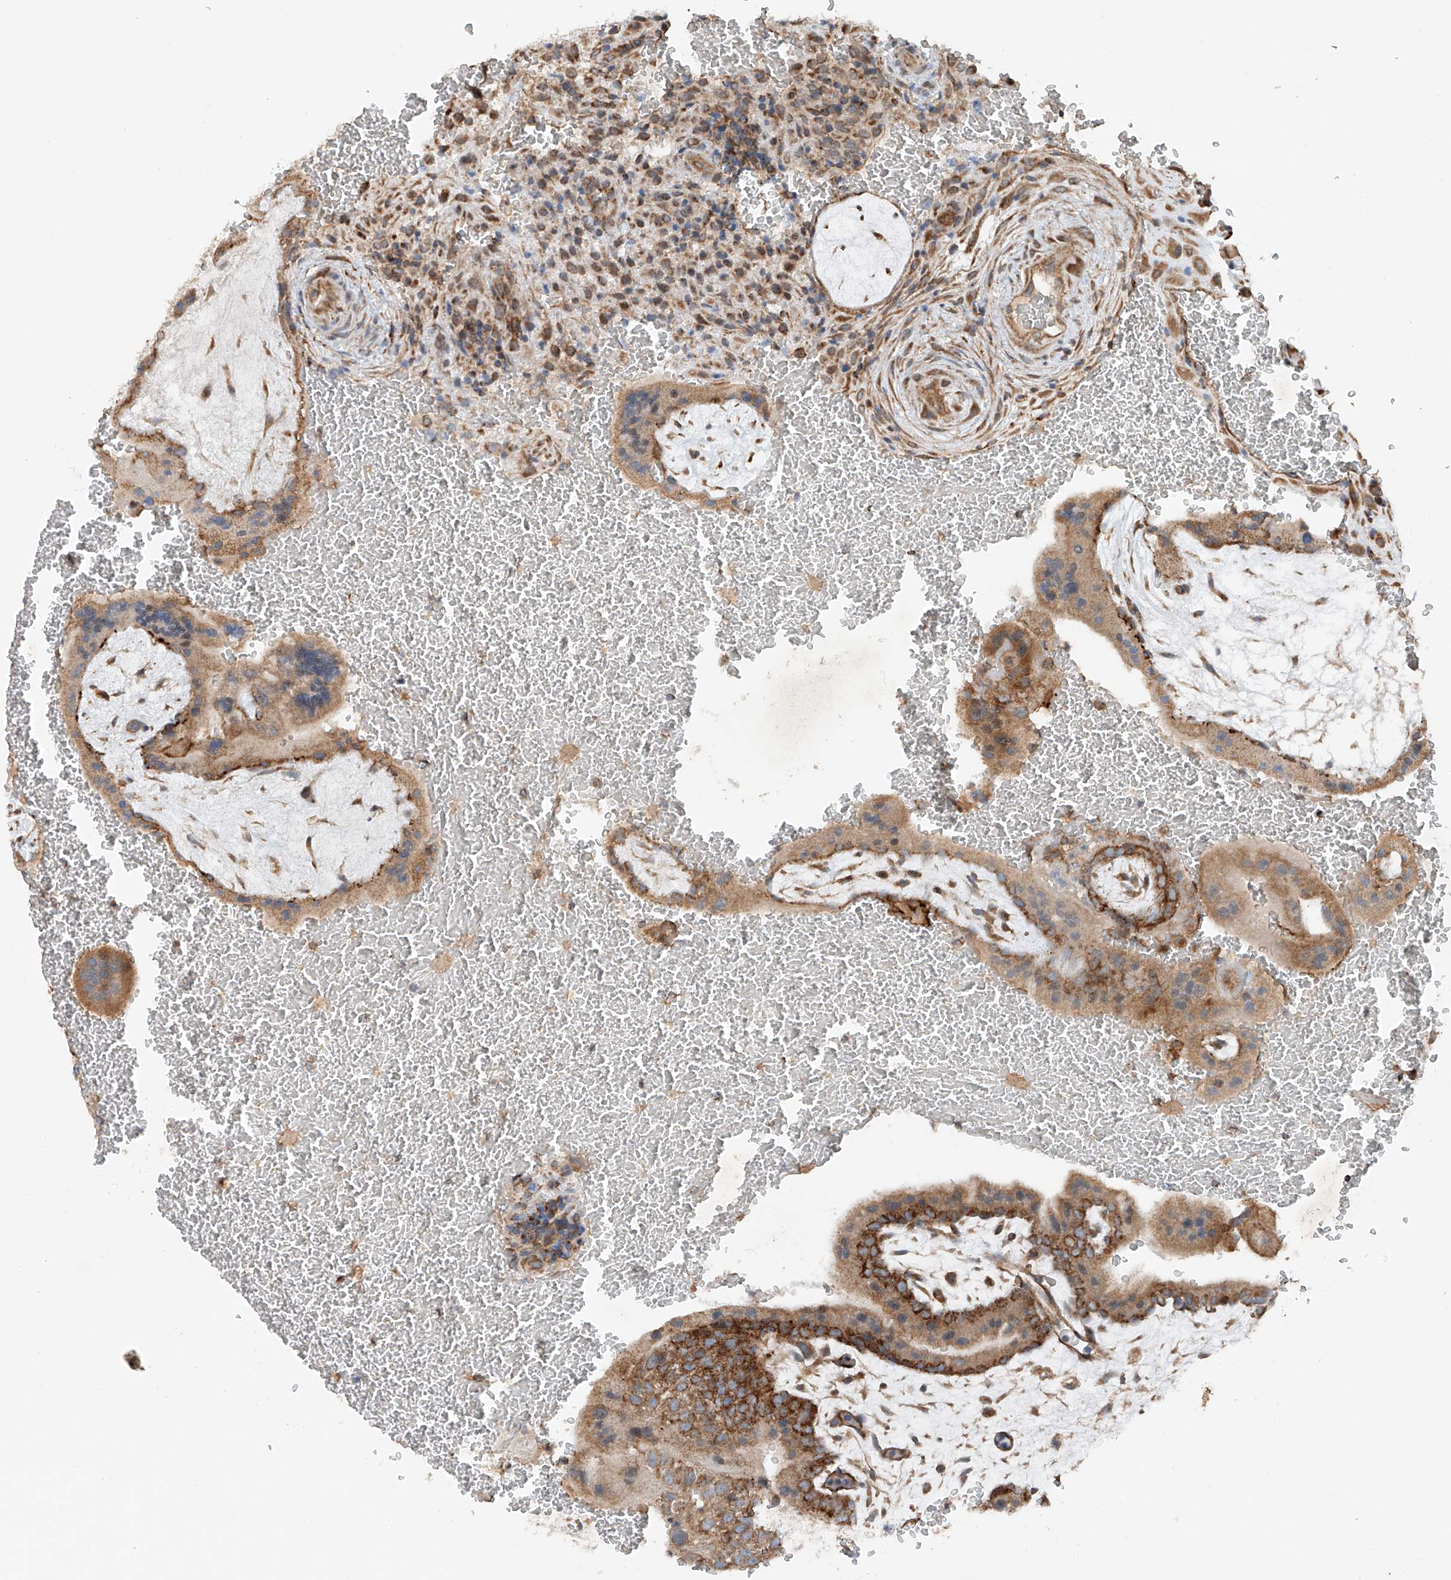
{"staining": {"intensity": "moderate", "quantity": ">75%", "location": "cytoplasmic/membranous"}, "tissue": "placenta", "cell_type": "Trophoblastic cells", "image_type": "normal", "snomed": [{"axis": "morphology", "description": "Normal tissue, NOS"}, {"axis": "topography", "description": "Placenta"}], "caption": "Protein staining by immunohistochemistry demonstrates moderate cytoplasmic/membranous positivity in about >75% of trophoblastic cells in unremarkable placenta.", "gene": "AP4B1", "patient": {"sex": "female", "age": 35}}